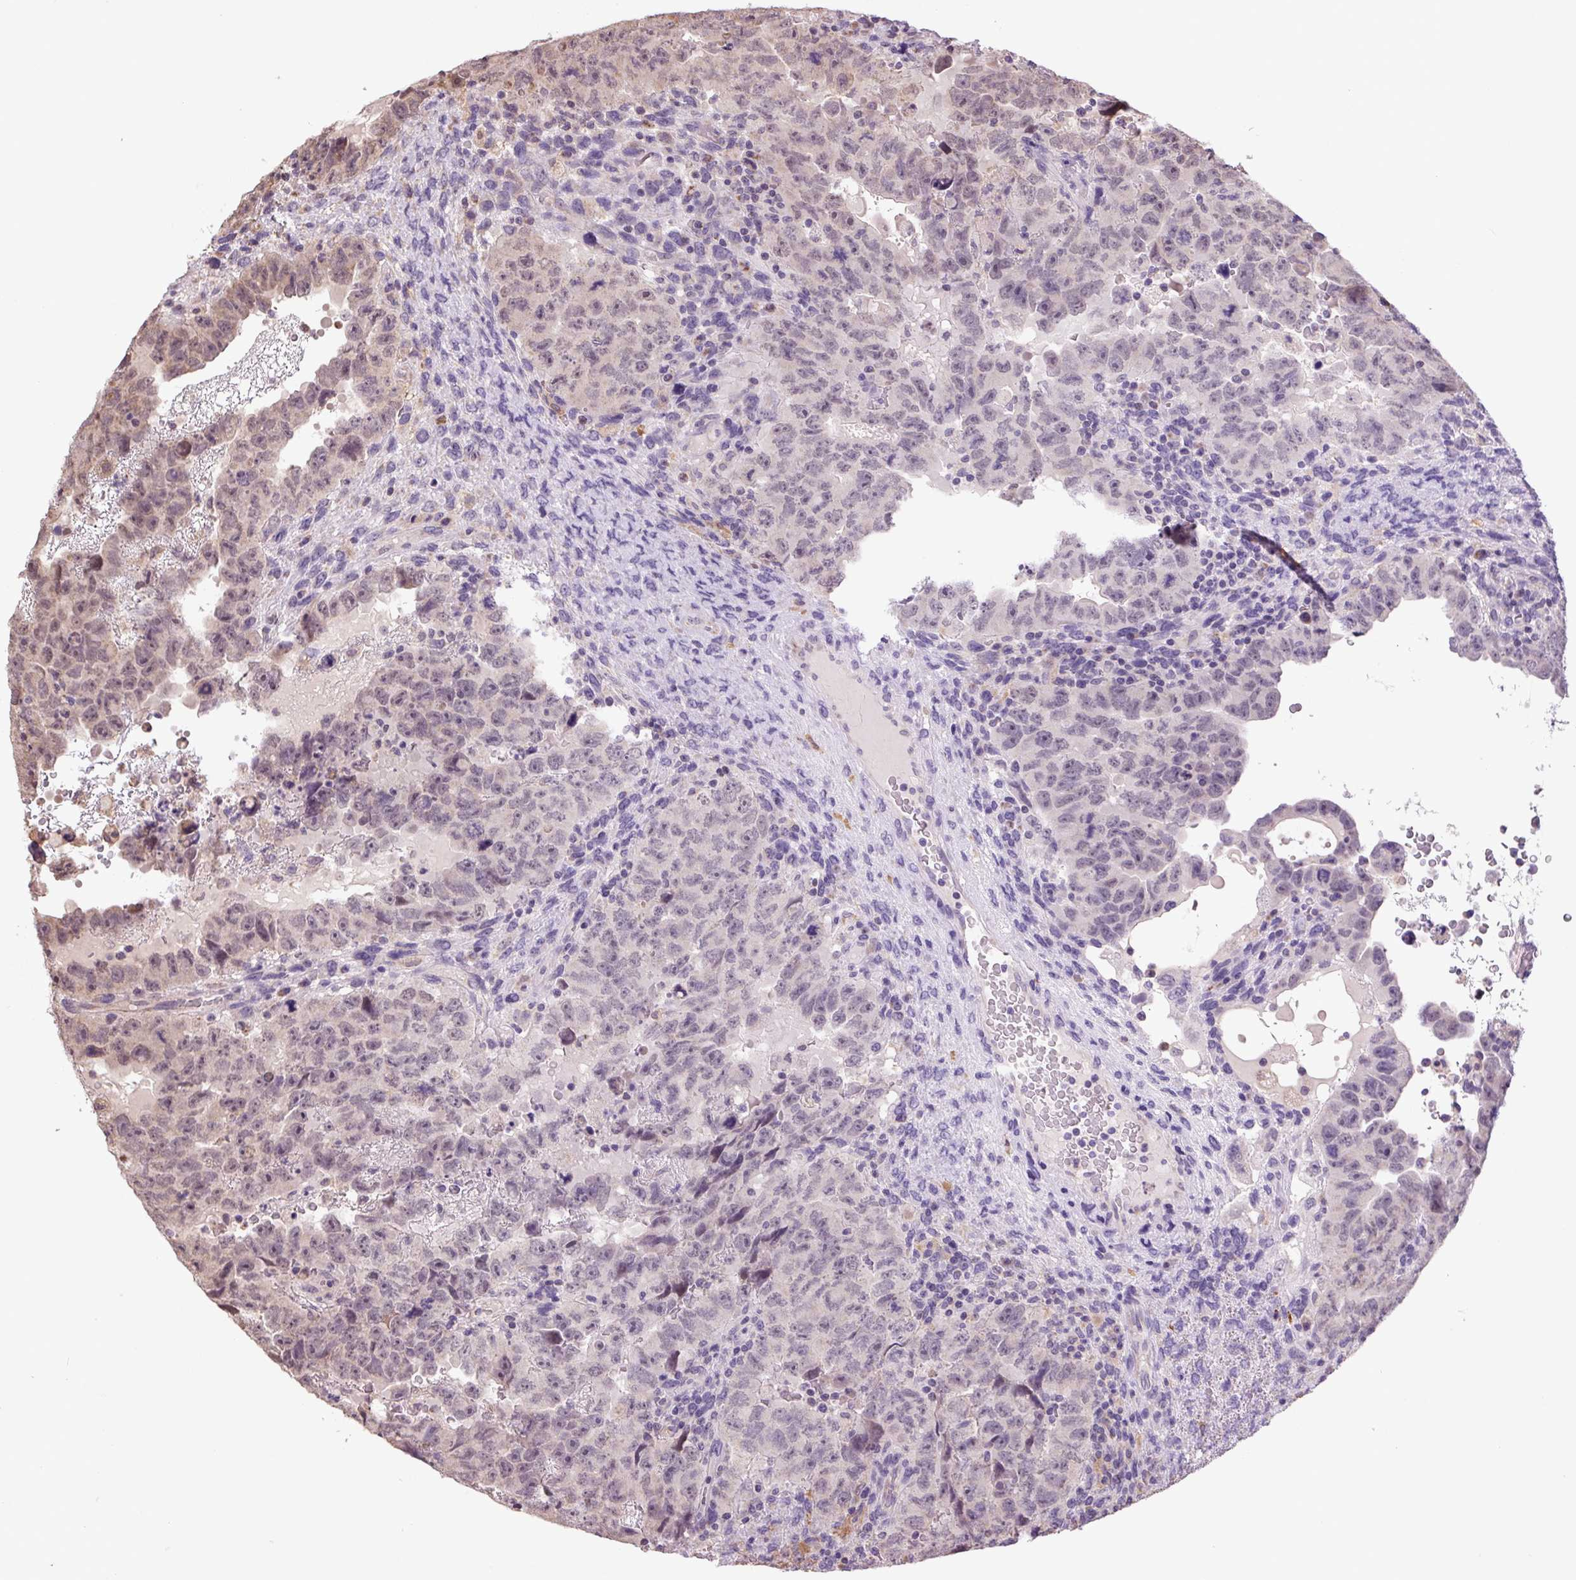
{"staining": {"intensity": "weak", "quantity": "25%-75%", "location": "cytoplasmic/membranous"}, "tissue": "testis cancer", "cell_type": "Tumor cells", "image_type": "cancer", "snomed": [{"axis": "morphology", "description": "Carcinoma, Embryonal, NOS"}, {"axis": "topography", "description": "Testis"}], "caption": "Embryonal carcinoma (testis) was stained to show a protein in brown. There is low levels of weak cytoplasmic/membranous staining in approximately 25%-75% of tumor cells.", "gene": "SGF29", "patient": {"sex": "male", "age": 24}}